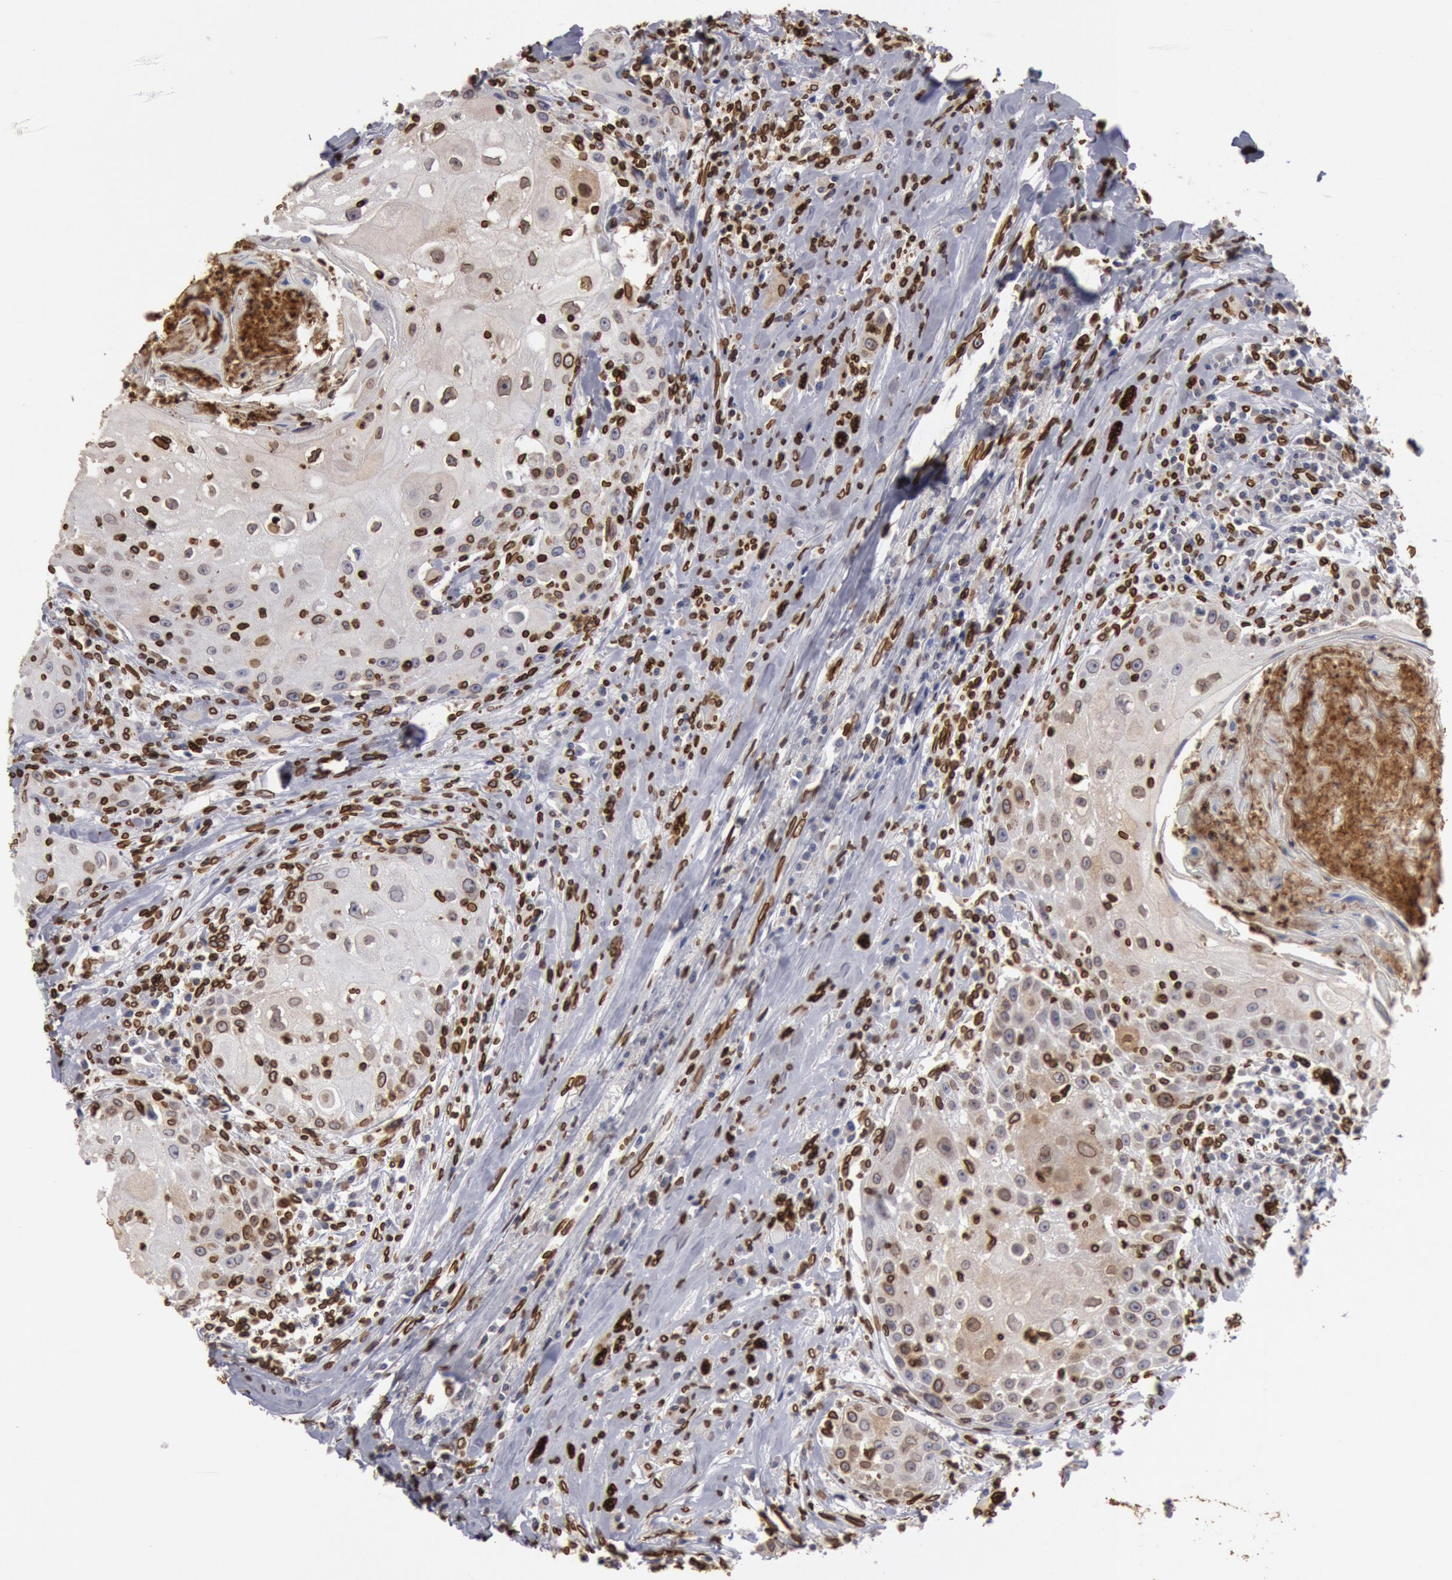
{"staining": {"intensity": "strong", "quantity": ">75%", "location": "cytoplasmic/membranous,nuclear"}, "tissue": "head and neck cancer", "cell_type": "Tumor cells", "image_type": "cancer", "snomed": [{"axis": "morphology", "description": "Squamous cell carcinoma, NOS"}, {"axis": "topography", "description": "Oral tissue"}, {"axis": "topography", "description": "Head-Neck"}], "caption": "Immunohistochemical staining of human squamous cell carcinoma (head and neck) displays strong cytoplasmic/membranous and nuclear protein expression in about >75% of tumor cells.", "gene": "SUN2", "patient": {"sex": "female", "age": 82}}